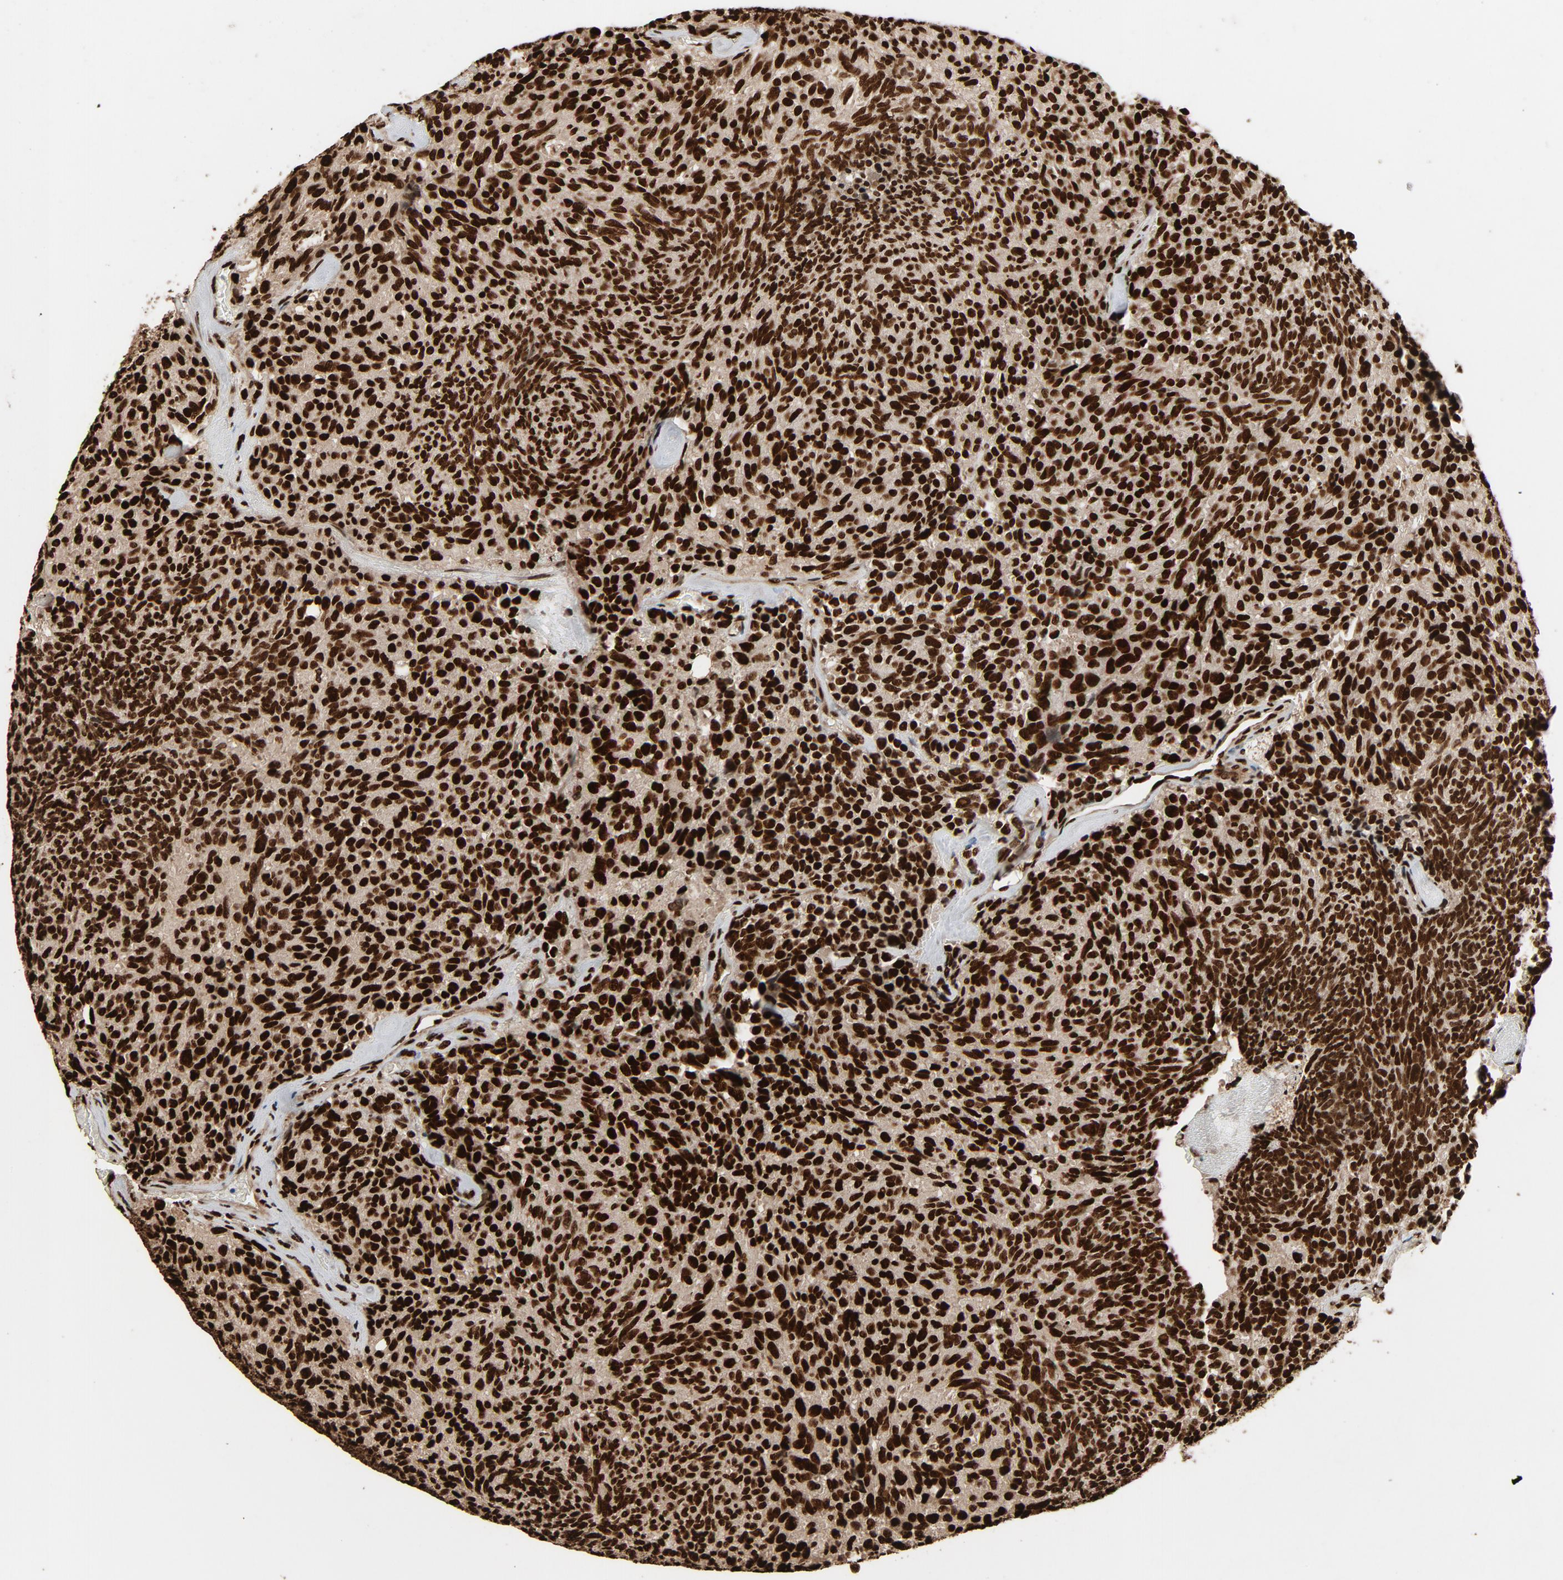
{"staining": {"intensity": "strong", "quantity": ">75%", "location": "nuclear"}, "tissue": "carcinoid", "cell_type": "Tumor cells", "image_type": "cancer", "snomed": [{"axis": "morphology", "description": "Carcinoid, malignant, NOS"}, {"axis": "topography", "description": "Pancreas"}], "caption": "Immunohistochemistry (DAB) staining of carcinoid (malignant) shows strong nuclear protein expression in approximately >75% of tumor cells. (DAB IHC with brightfield microscopy, high magnification).", "gene": "TP53BP1", "patient": {"sex": "female", "age": 54}}